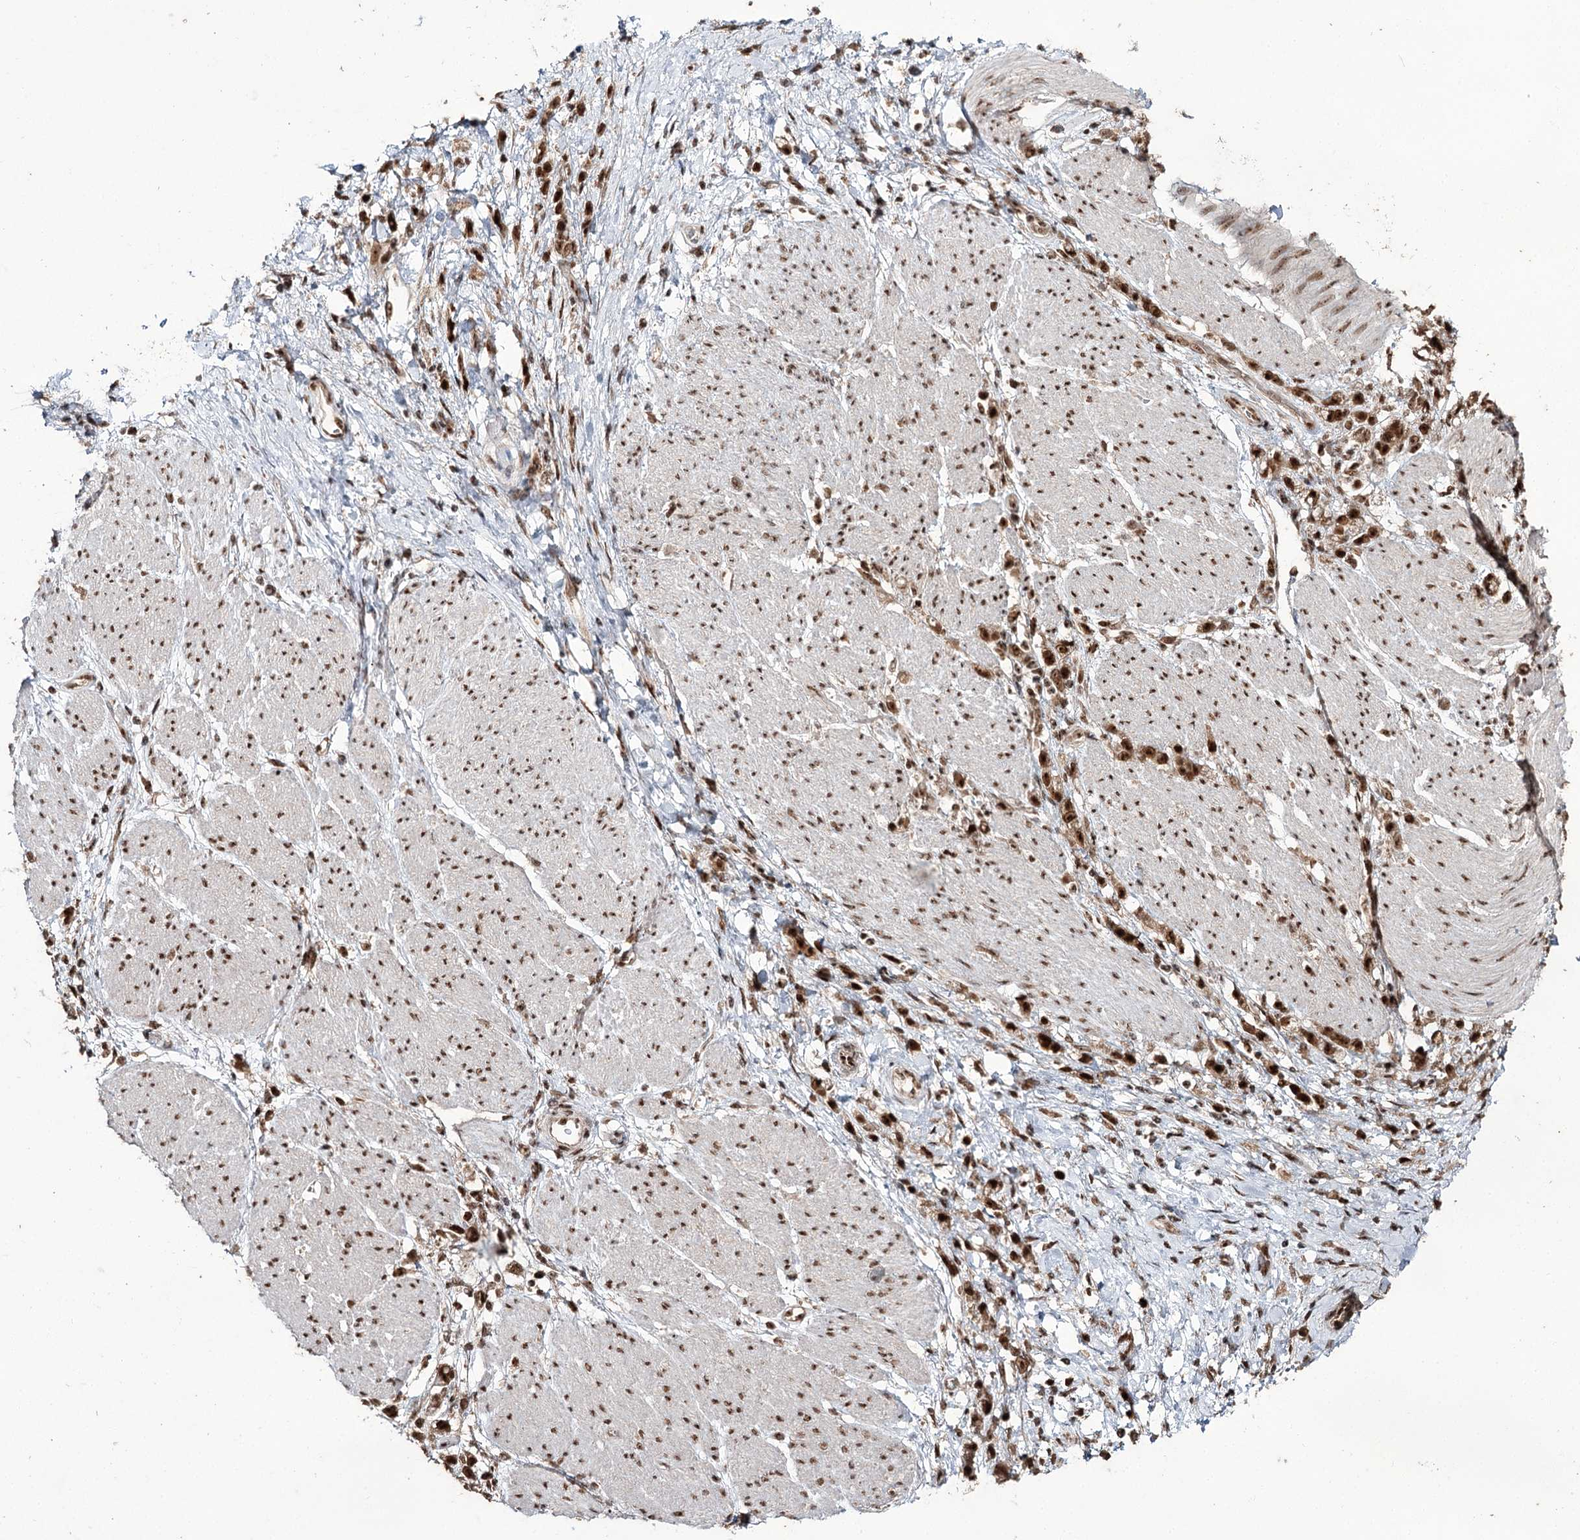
{"staining": {"intensity": "strong", "quantity": ">75%", "location": "nuclear"}, "tissue": "stomach cancer", "cell_type": "Tumor cells", "image_type": "cancer", "snomed": [{"axis": "morphology", "description": "Adenocarcinoma, NOS"}, {"axis": "topography", "description": "Stomach"}], "caption": "The immunohistochemical stain labels strong nuclear positivity in tumor cells of stomach cancer (adenocarcinoma) tissue.", "gene": "ERCC3", "patient": {"sex": "female", "age": 60}}